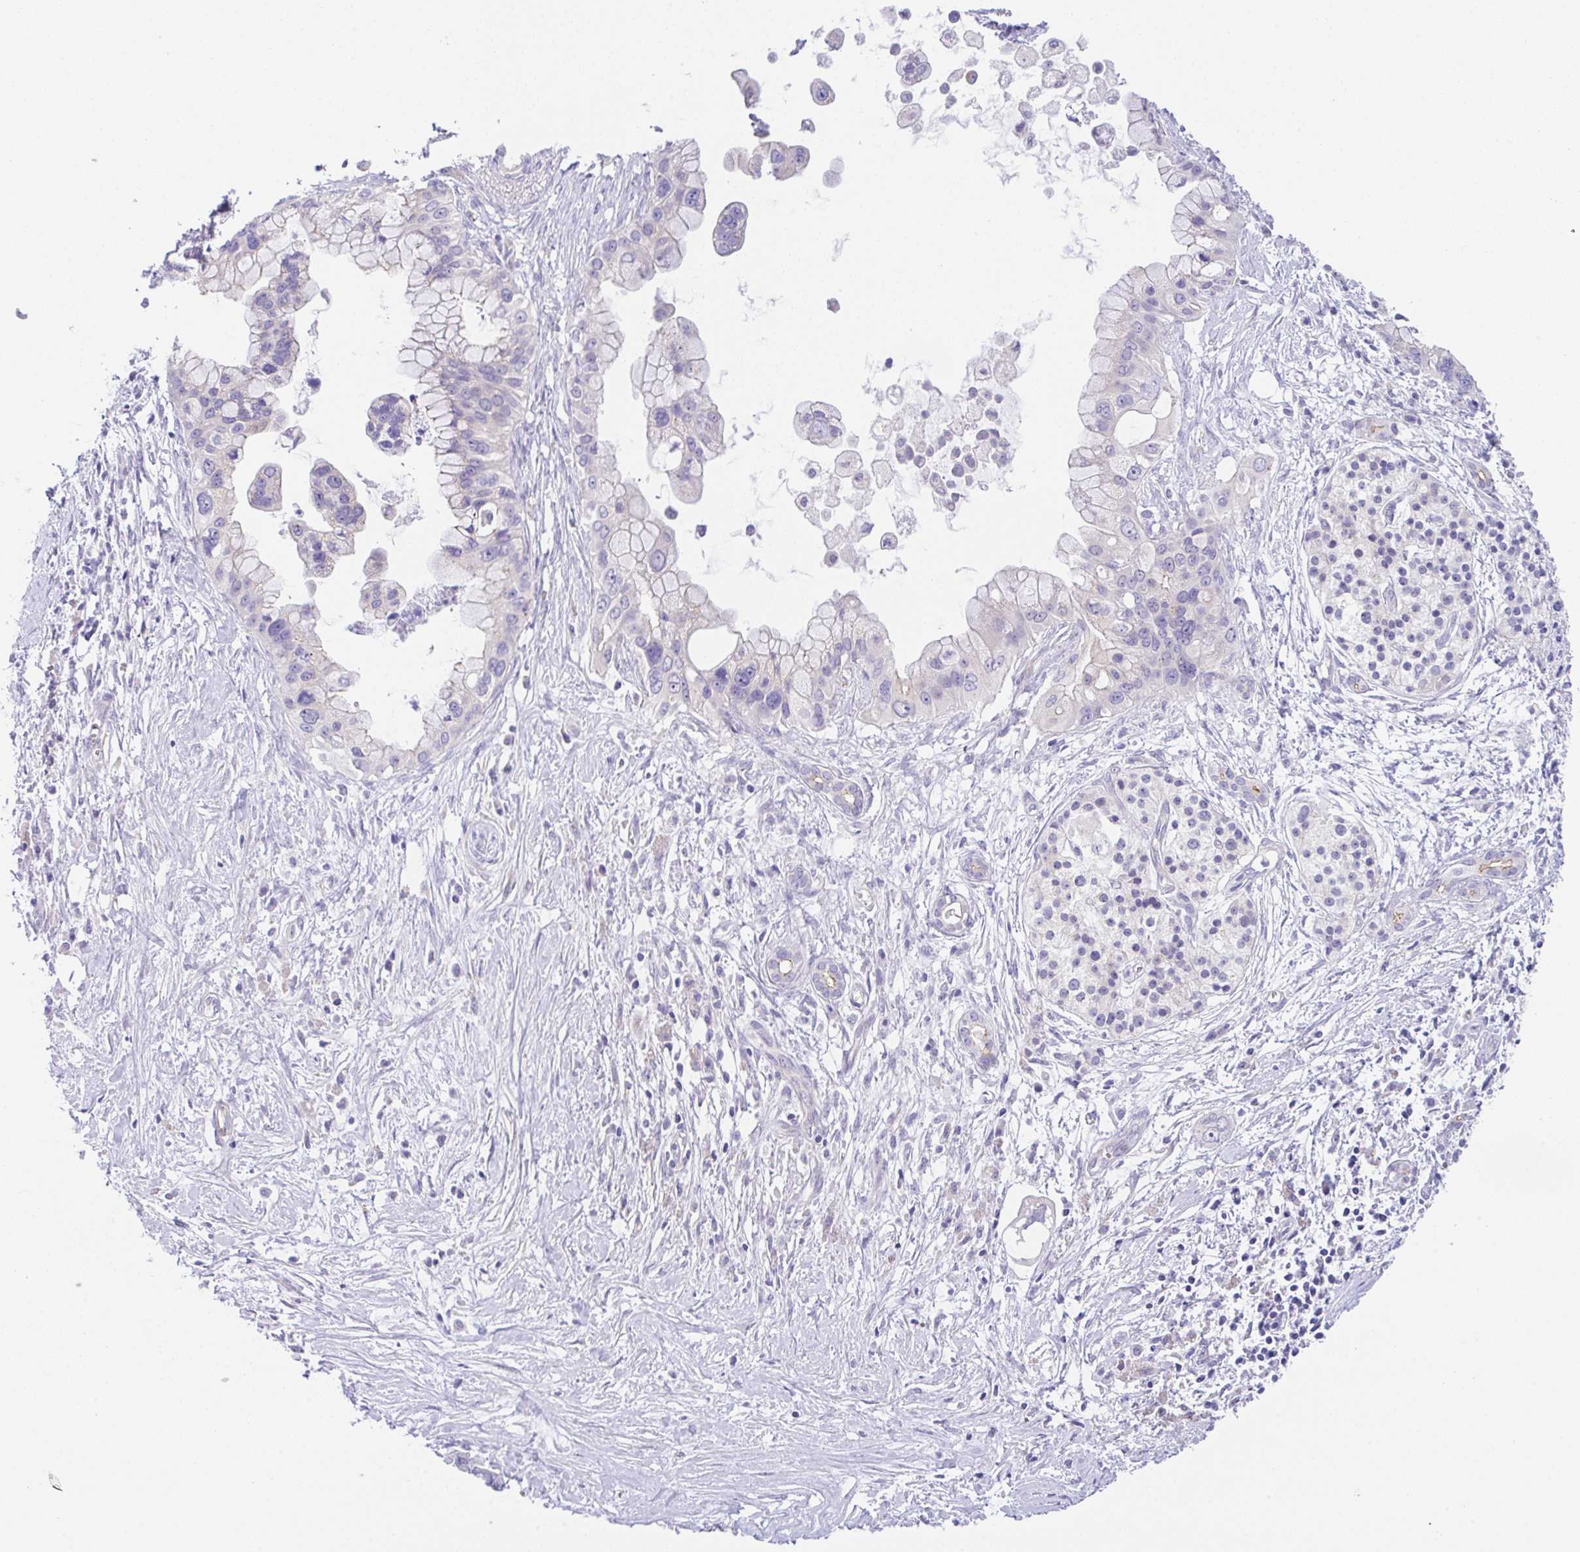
{"staining": {"intensity": "negative", "quantity": "none", "location": "none"}, "tissue": "pancreatic cancer", "cell_type": "Tumor cells", "image_type": "cancer", "snomed": [{"axis": "morphology", "description": "Adenocarcinoma, NOS"}, {"axis": "topography", "description": "Pancreas"}], "caption": "There is no significant positivity in tumor cells of pancreatic adenocarcinoma. (DAB (3,3'-diaminobenzidine) immunohistochemistry with hematoxylin counter stain).", "gene": "CGNL1", "patient": {"sex": "female", "age": 83}}